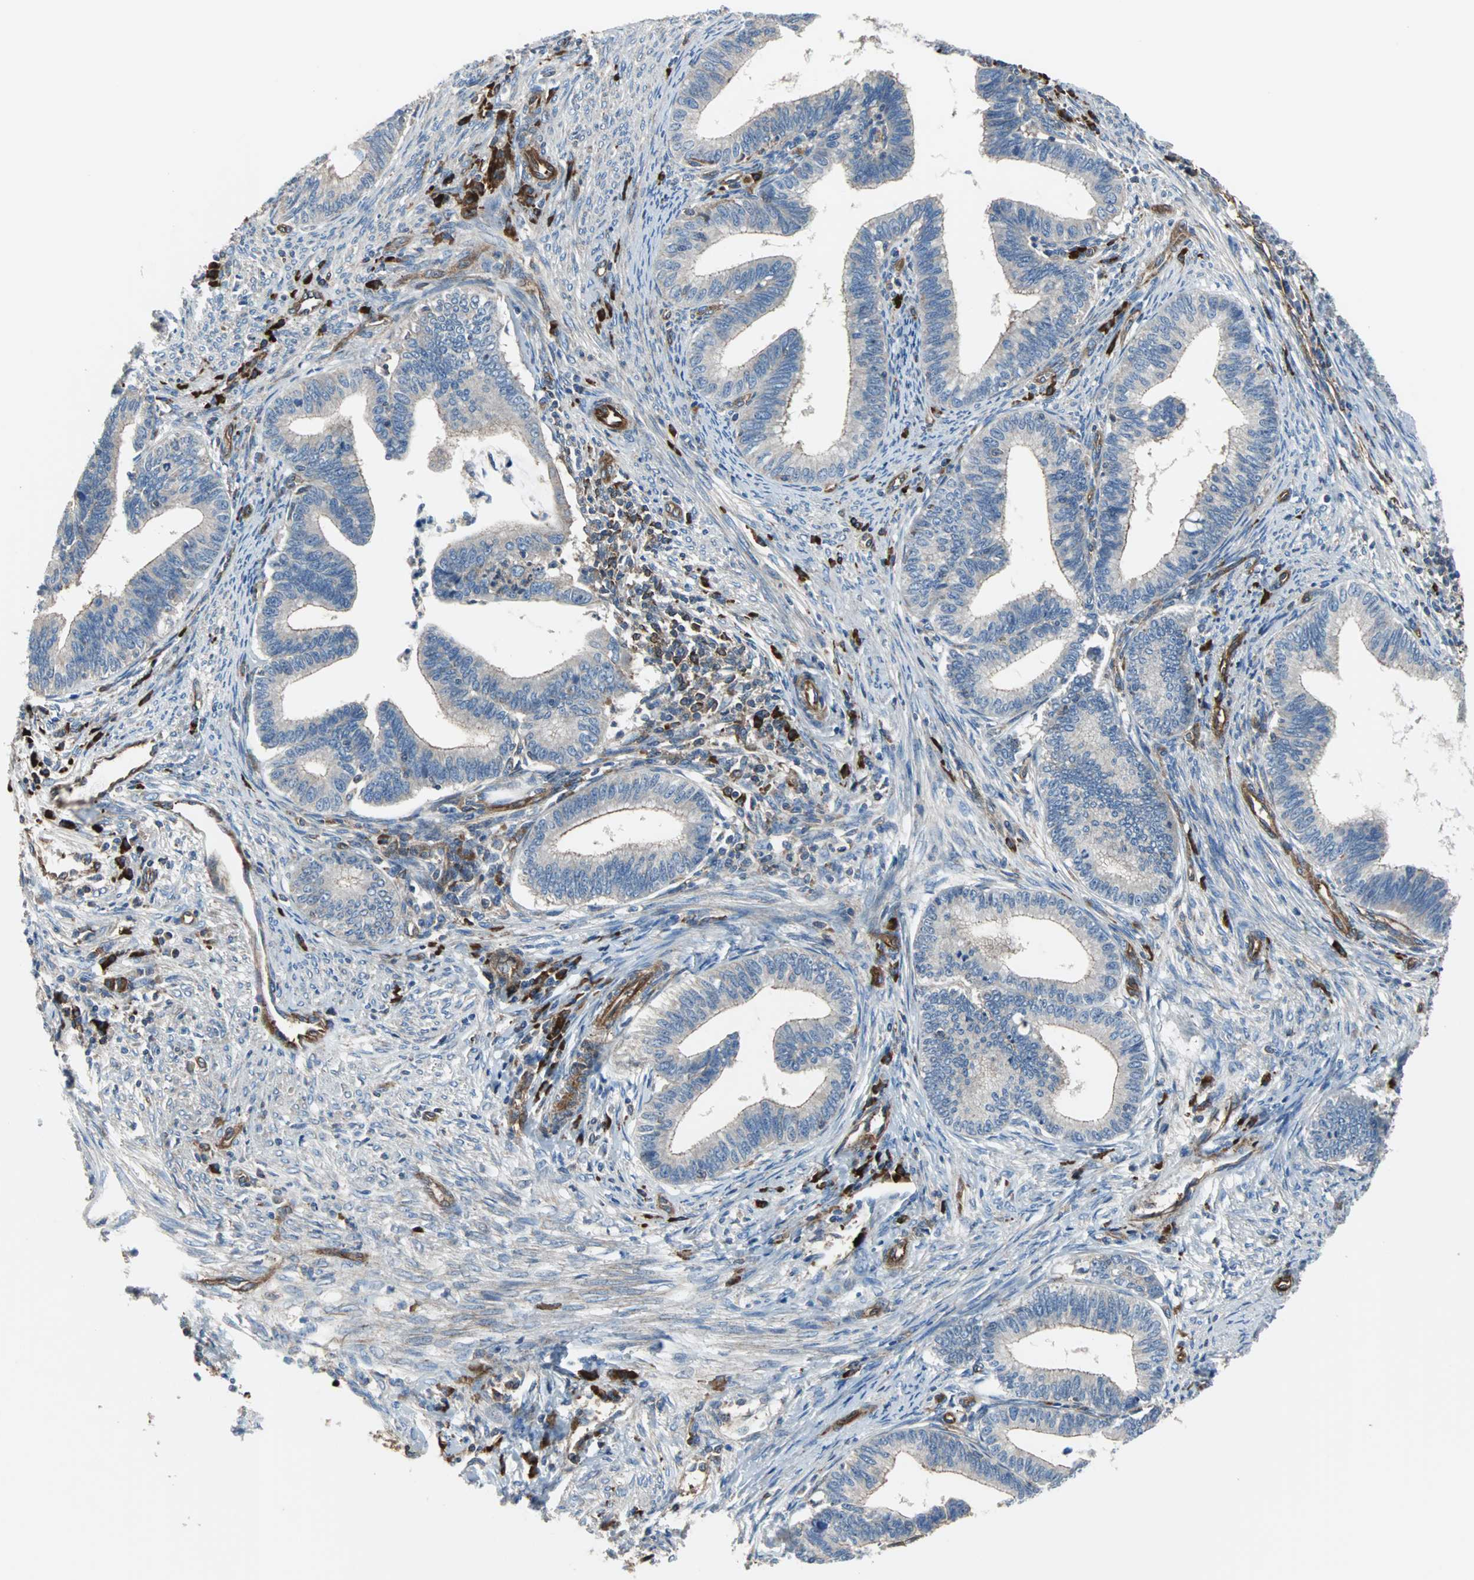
{"staining": {"intensity": "weak", "quantity": ">75%", "location": "cytoplasmic/membranous"}, "tissue": "cervical cancer", "cell_type": "Tumor cells", "image_type": "cancer", "snomed": [{"axis": "morphology", "description": "Adenocarcinoma, NOS"}, {"axis": "topography", "description": "Cervix"}], "caption": "IHC (DAB (3,3'-diaminobenzidine)) staining of adenocarcinoma (cervical) reveals weak cytoplasmic/membranous protein staining in about >75% of tumor cells.", "gene": "PLCG2", "patient": {"sex": "female", "age": 36}}